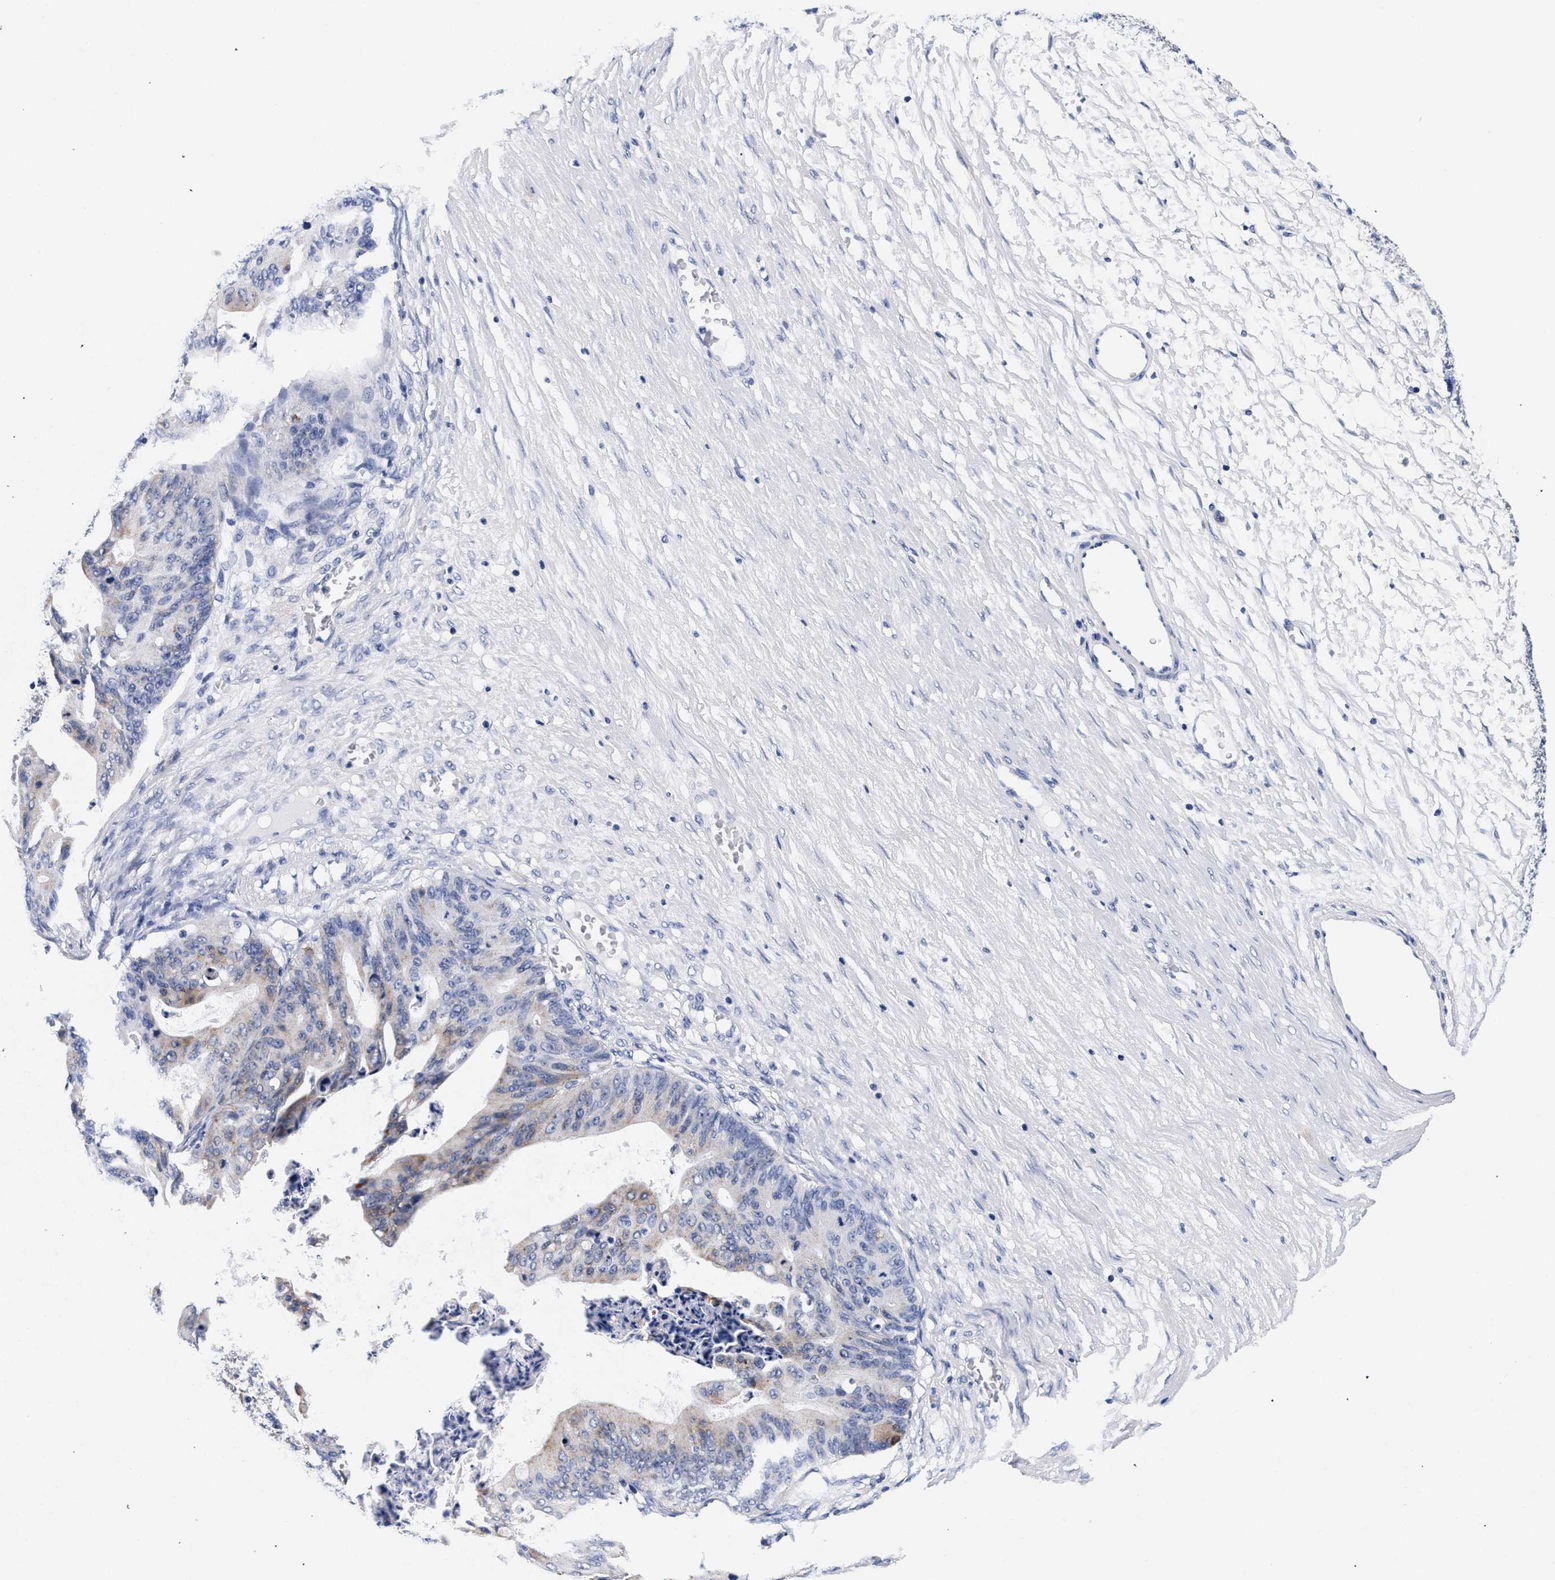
{"staining": {"intensity": "weak", "quantity": "<25%", "location": "cytoplasmic/membranous"}, "tissue": "ovarian cancer", "cell_type": "Tumor cells", "image_type": "cancer", "snomed": [{"axis": "morphology", "description": "Cystadenocarcinoma, mucinous, NOS"}, {"axis": "topography", "description": "Ovary"}], "caption": "The immunohistochemistry histopathology image has no significant expression in tumor cells of ovarian mucinous cystadenocarcinoma tissue.", "gene": "RAB3B", "patient": {"sex": "female", "age": 37}}